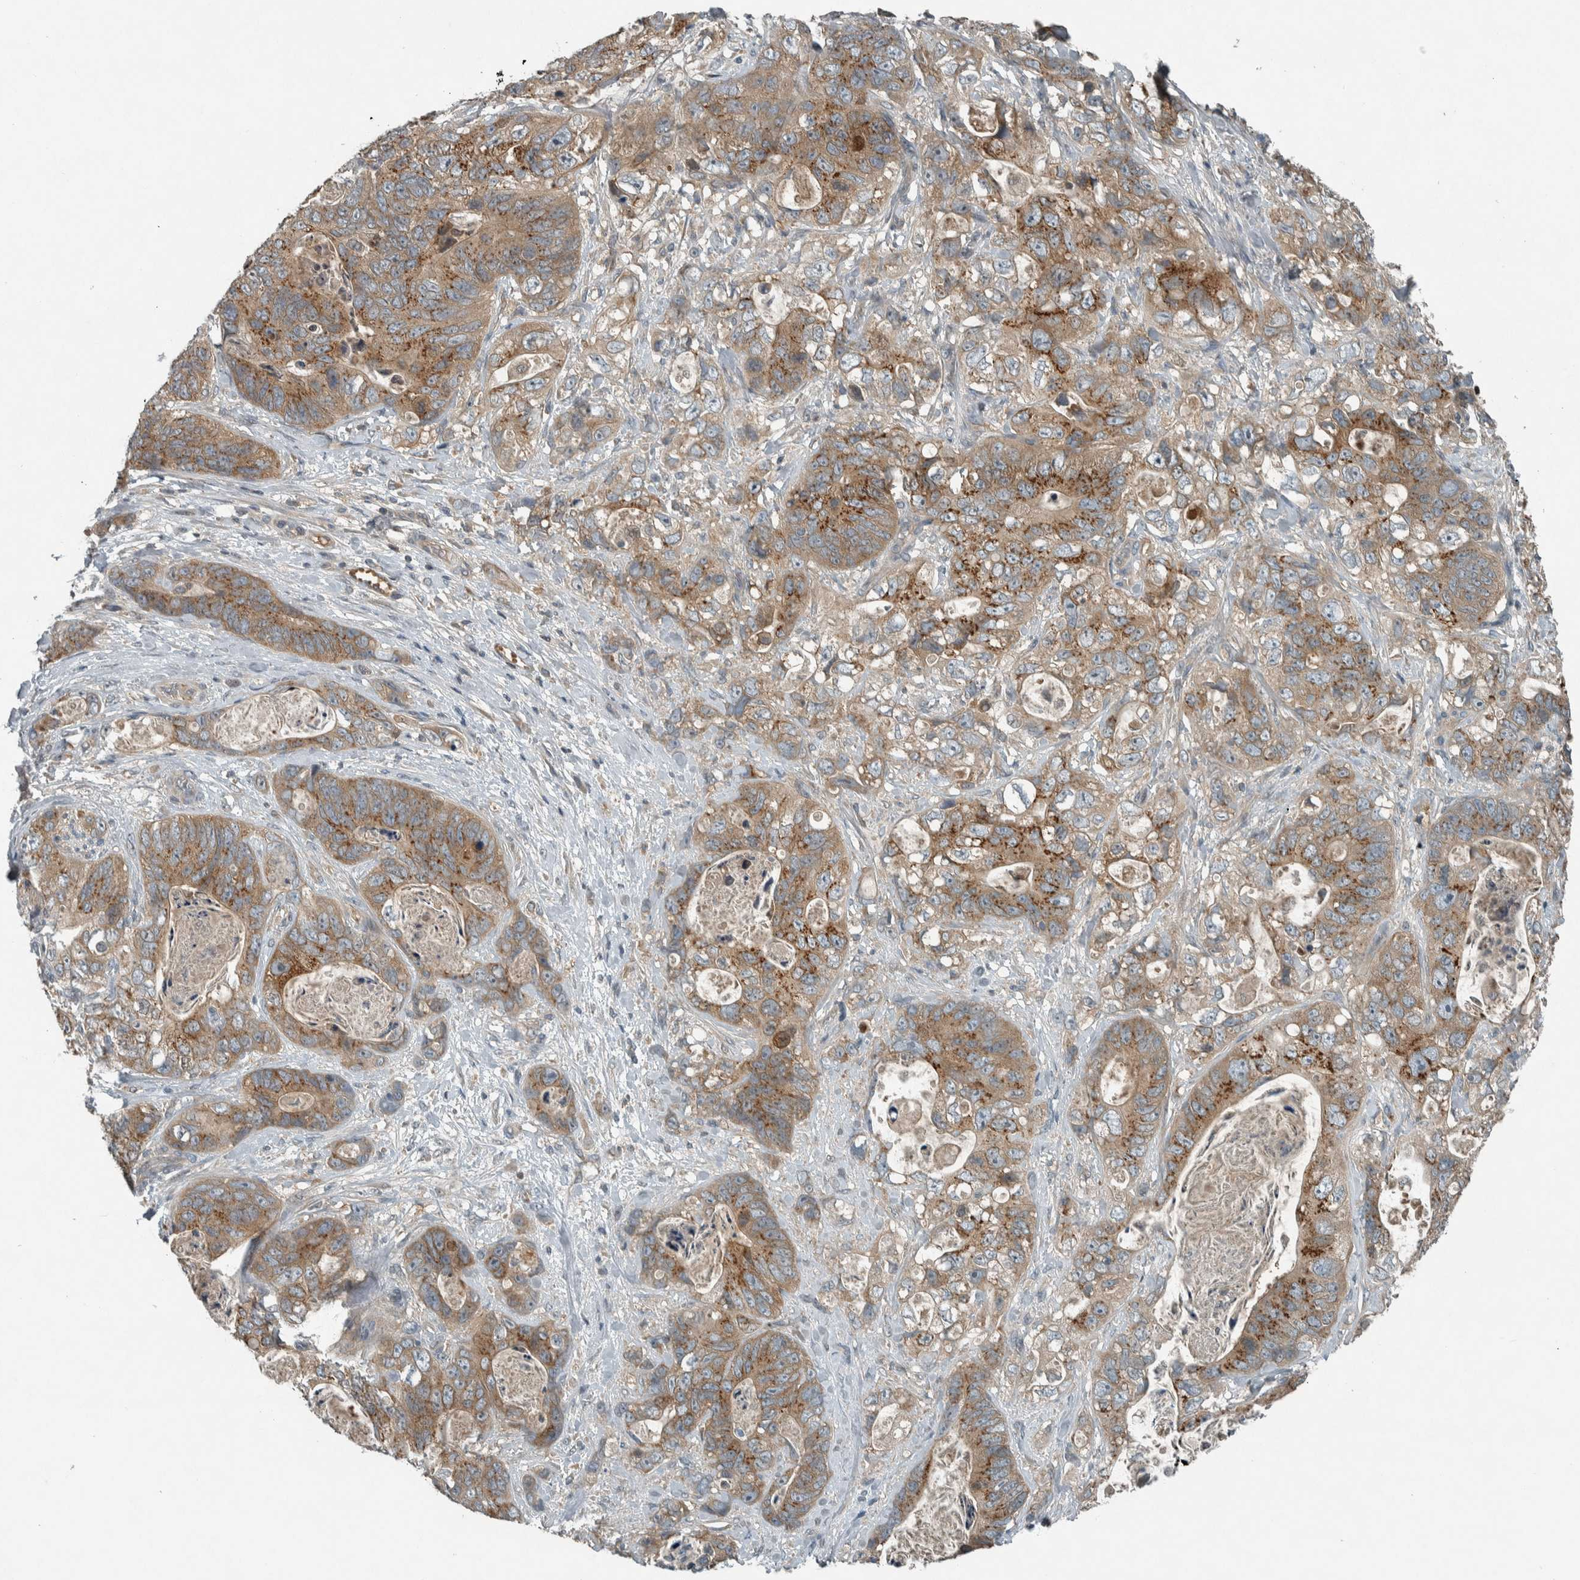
{"staining": {"intensity": "moderate", "quantity": ">75%", "location": "cytoplasmic/membranous"}, "tissue": "stomach cancer", "cell_type": "Tumor cells", "image_type": "cancer", "snomed": [{"axis": "morphology", "description": "Normal tissue, NOS"}, {"axis": "morphology", "description": "Adenocarcinoma, NOS"}, {"axis": "topography", "description": "Stomach"}], "caption": "Stomach cancer (adenocarcinoma) stained with a brown dye demonstrates moderate cytoplasmic/membranous positive staining in about >75% of tumor cells.", "gene": "CLCN2", "patient": {"sex": "female", "age": 89}}